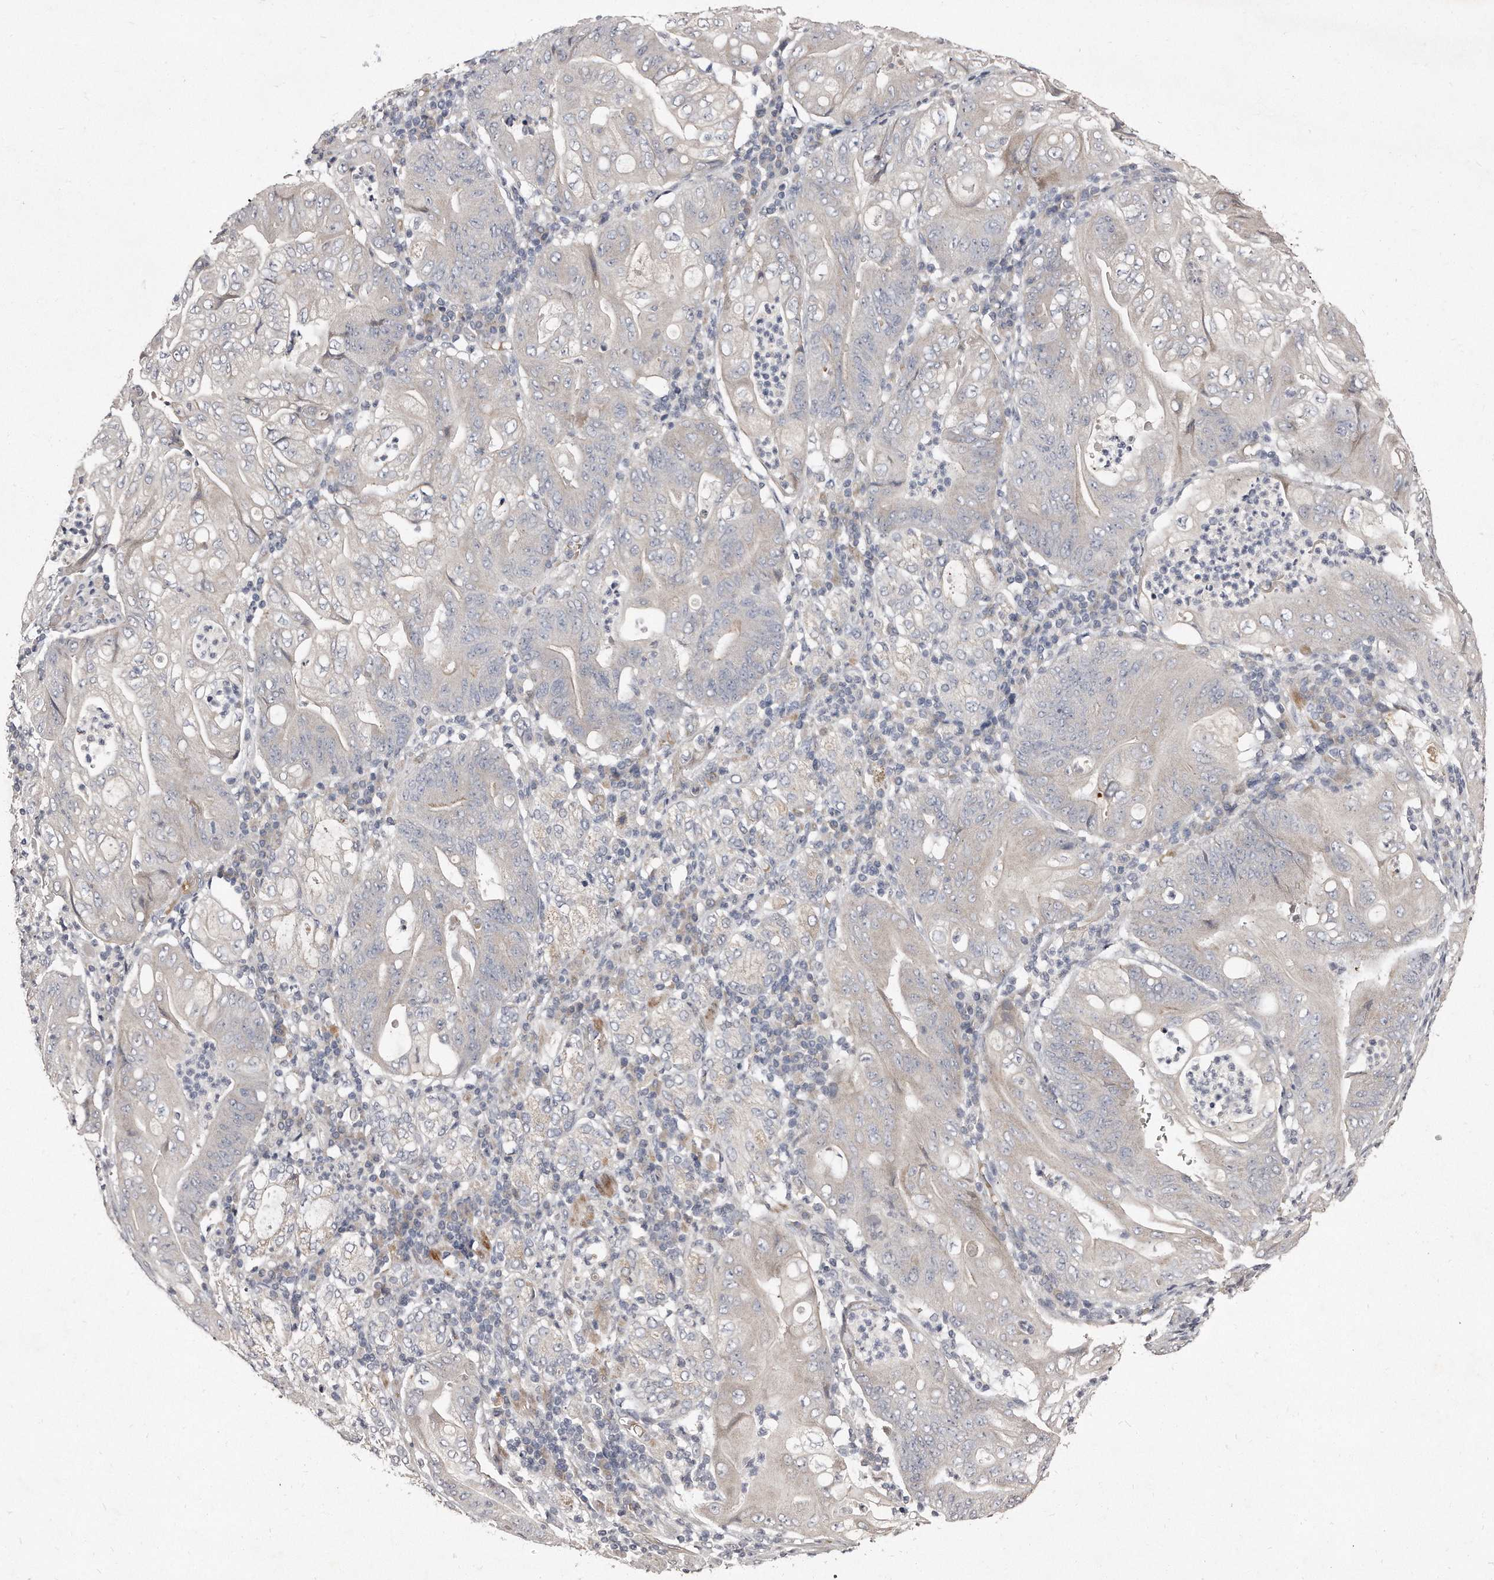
{"staining": {"intensity": "negative", "quantity": "none", "location": "none"}, "tissue": "stomach cancer", "cell_type": "Tumor cells", "image_type": "cancer", "snomed": [{"axis": "morphology", "description": "Adenocarcinoma, NOS"}, {"axis": "topography", "description": "Stomach"}], "caption": "A histopathology image of human stomach cancer is negative for staining in tumor cells.", "gene": "TECR", "patient": {"sex": "female", "age": 73}}